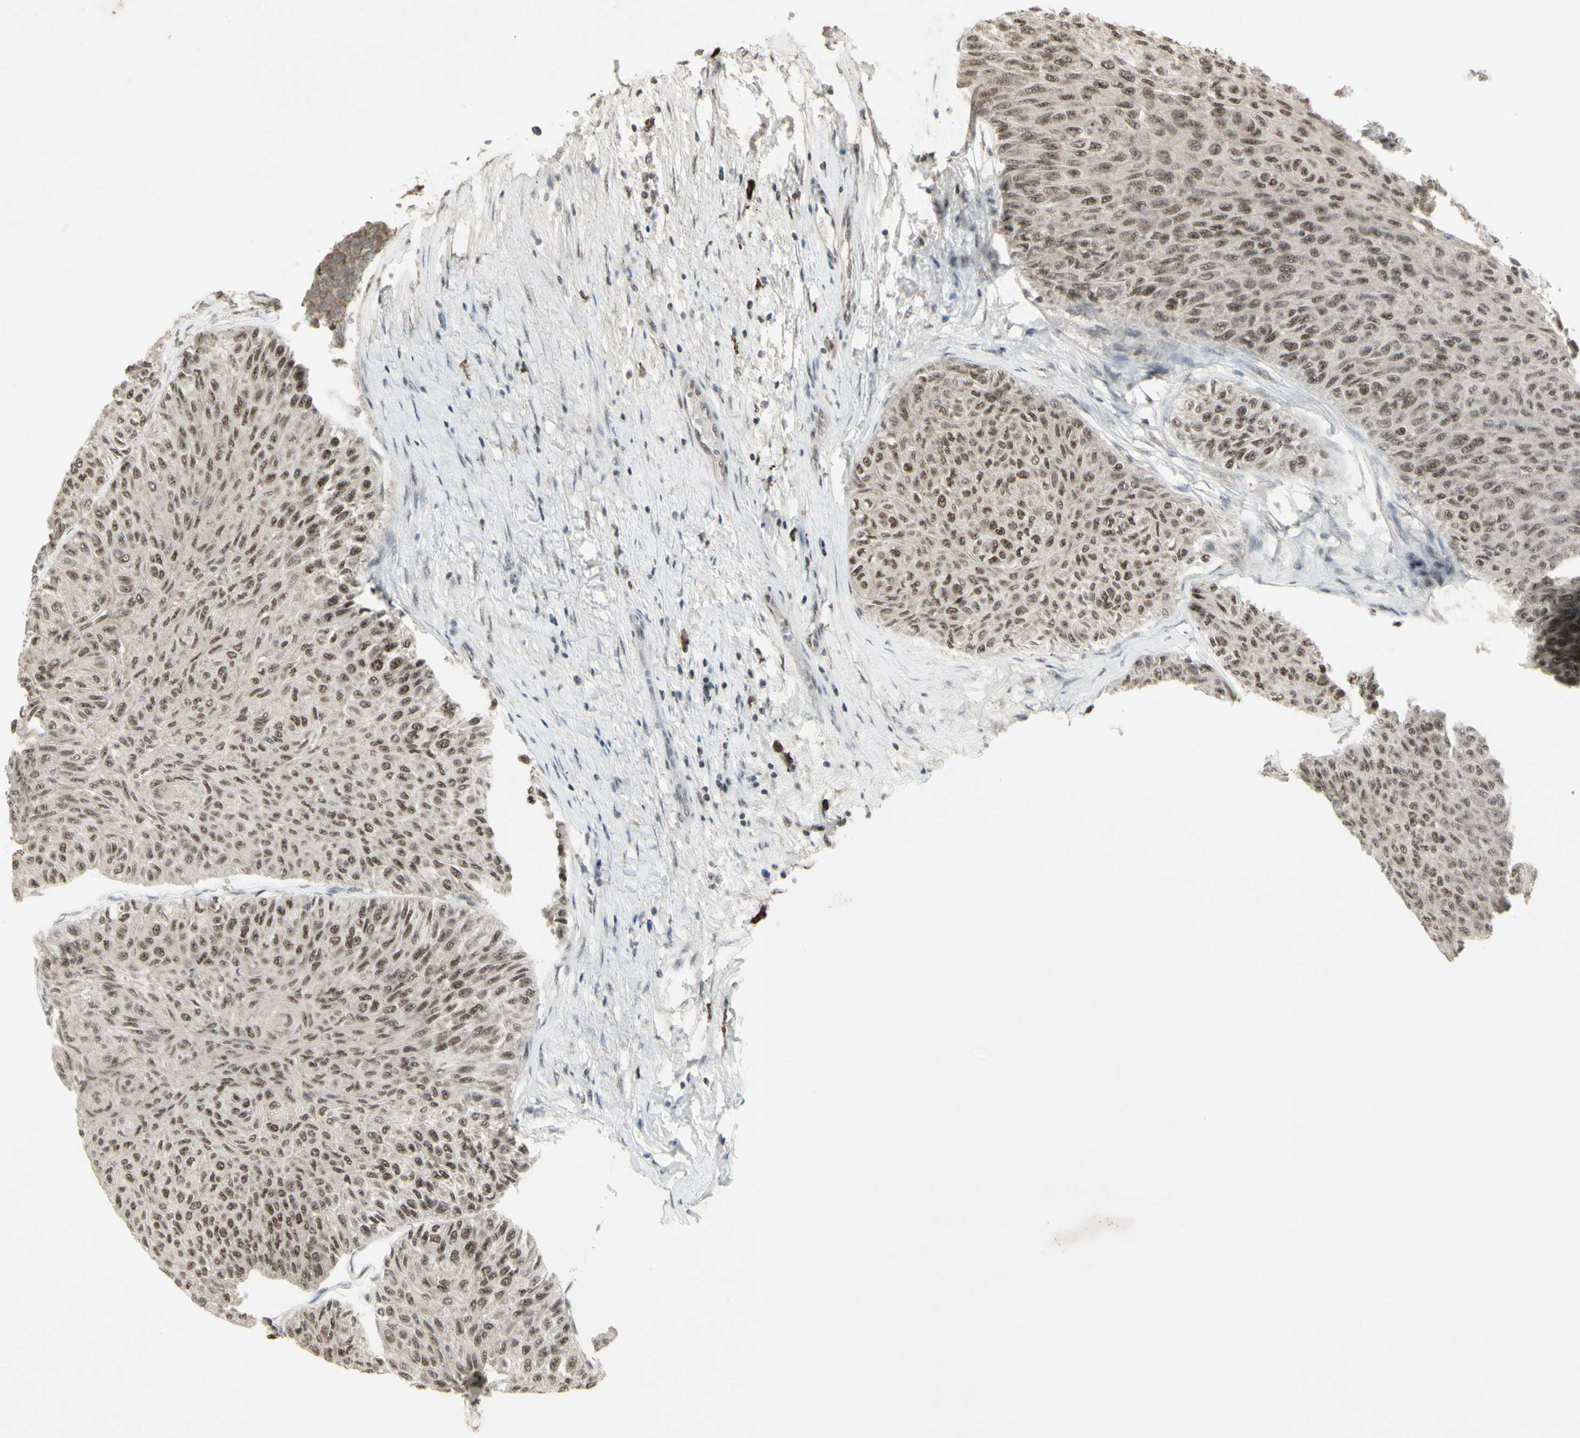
{"staining": {"intensity": "moderate", "quantity": ">75%", "location": "nuclear"}, "tissue": "urothelial cancer", "cell_type": "Tumor cells", "image_type": "cancer", "snomed": [{"axis": "morphology", "description": "Urothelial carcinoma, Low grade"}, {"axis": "topography", "description": "Urinary bladder"}], "caption": "The immunohistochemical stain shows moderate nuclear positivity in tumor cells of urothelial cancer tissue.", "gene": "CCNT1", "patient": {"sex": "male", "age": 78}}